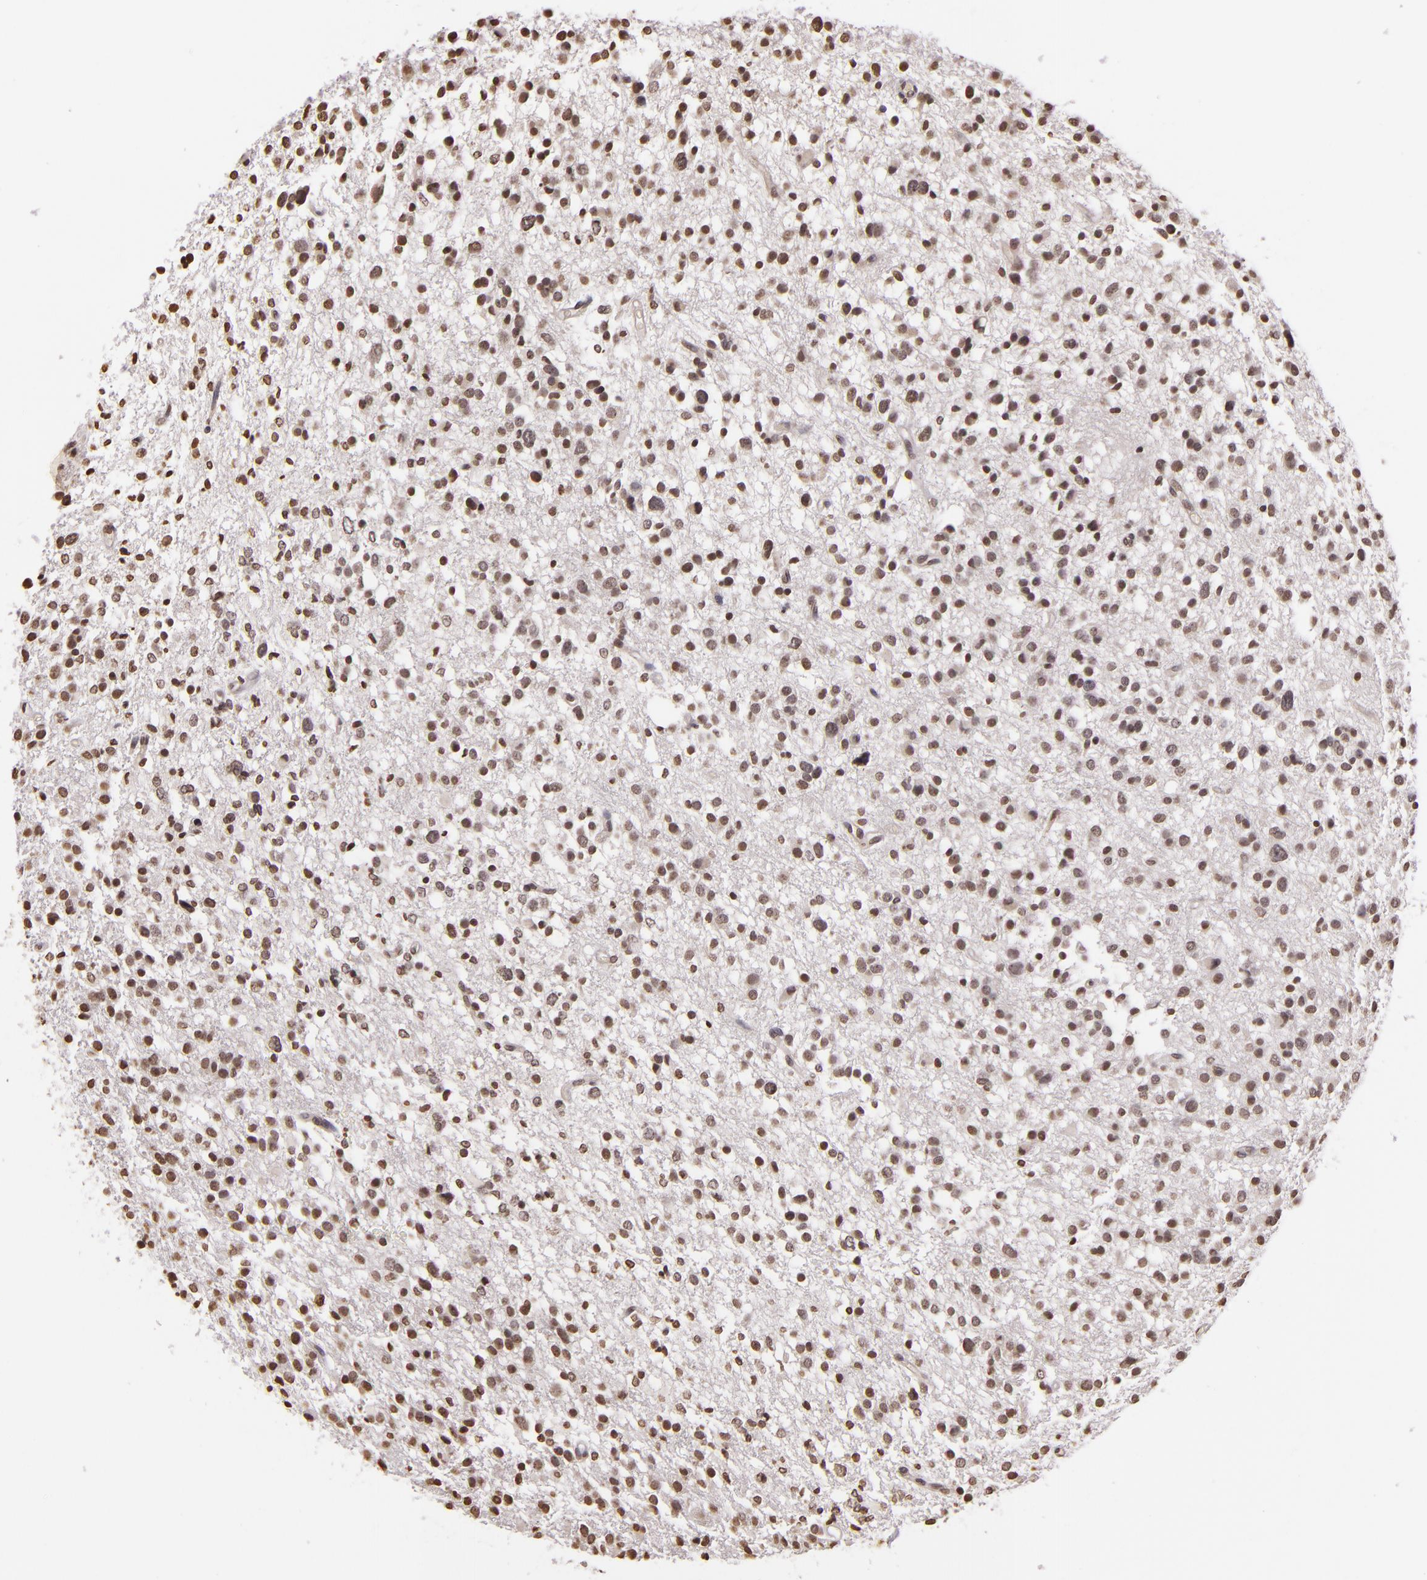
{"staining": {"intensity": "weak", "quantity": "<25%", "location": "nuclear"}, "tissue": "glioma", "cell_type": "Tumor cells", "image_type": "cancer", "snomed": [{"axis": "morphology", "description": "Glioma, malignant, Low grade"}, {"axis": "topography", "description": "Brain"}], "caption": "This is a image of IHC staining of glioma, which shows no expression in tumor cells.", "gene": "THRB", "patient": {"sex": "female", "age": 36}}